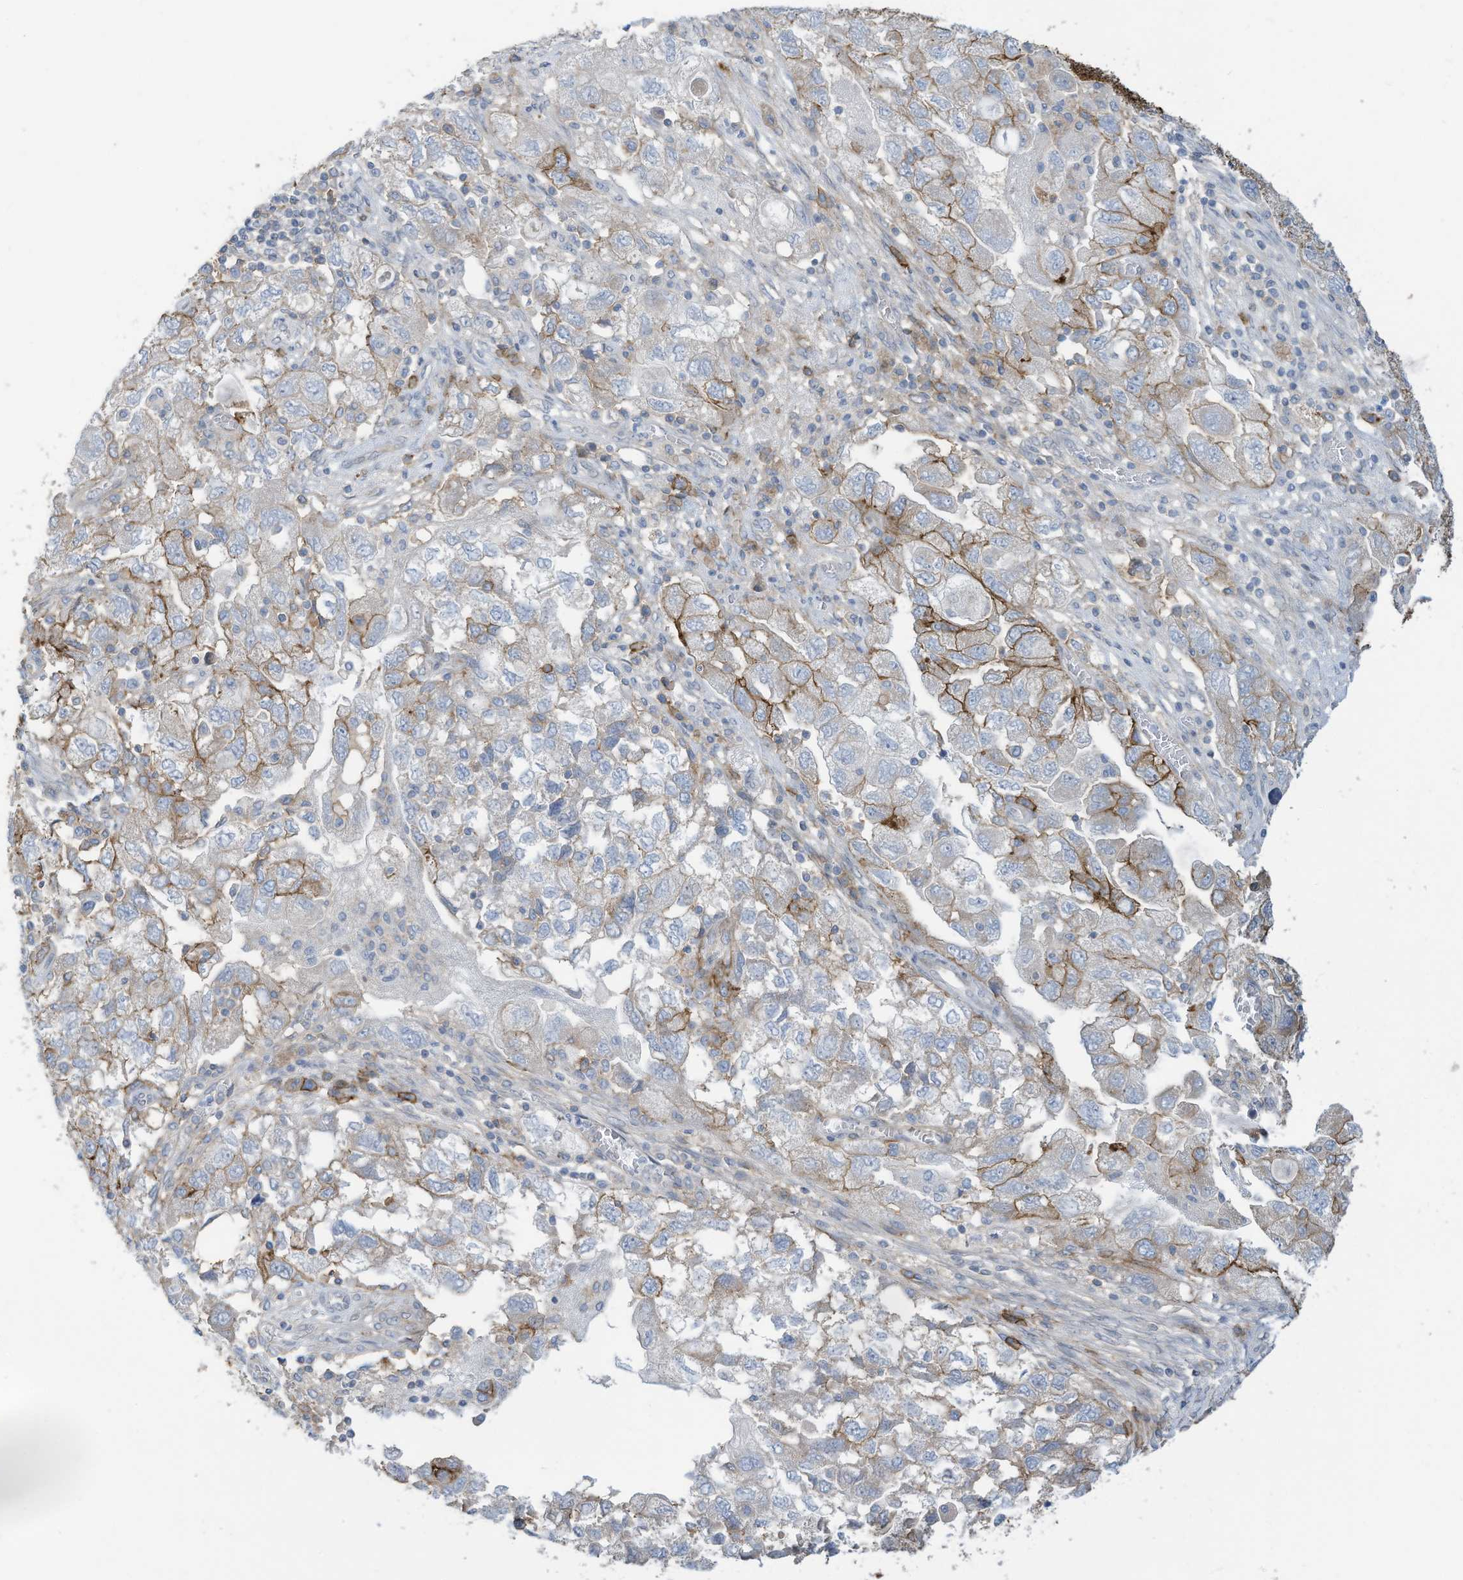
{"staining": {"intensity": "moderate", "quantity": "<25%", "location": "cytoplasmic/membranous"}, "tissue": "ovarian cancer", "cell_type": "Tumor cells", "image_type": "cancer", "snomed": [{"axis": "morphology", "description": "Carcinoma, NOS"}, {"axis": "morphology", "description": "Cystadenocarcinoma, serous, NOS"}, {"axis": "topography", "description": "Ovary"}], "caption": "Carcinoma (ovarian) stained for a protein reveals moderate cytoplasmic/membranous positivity in tumor cells.", "gene": "SLC1A5", "patient": {"sex": "female", "age": 69}}